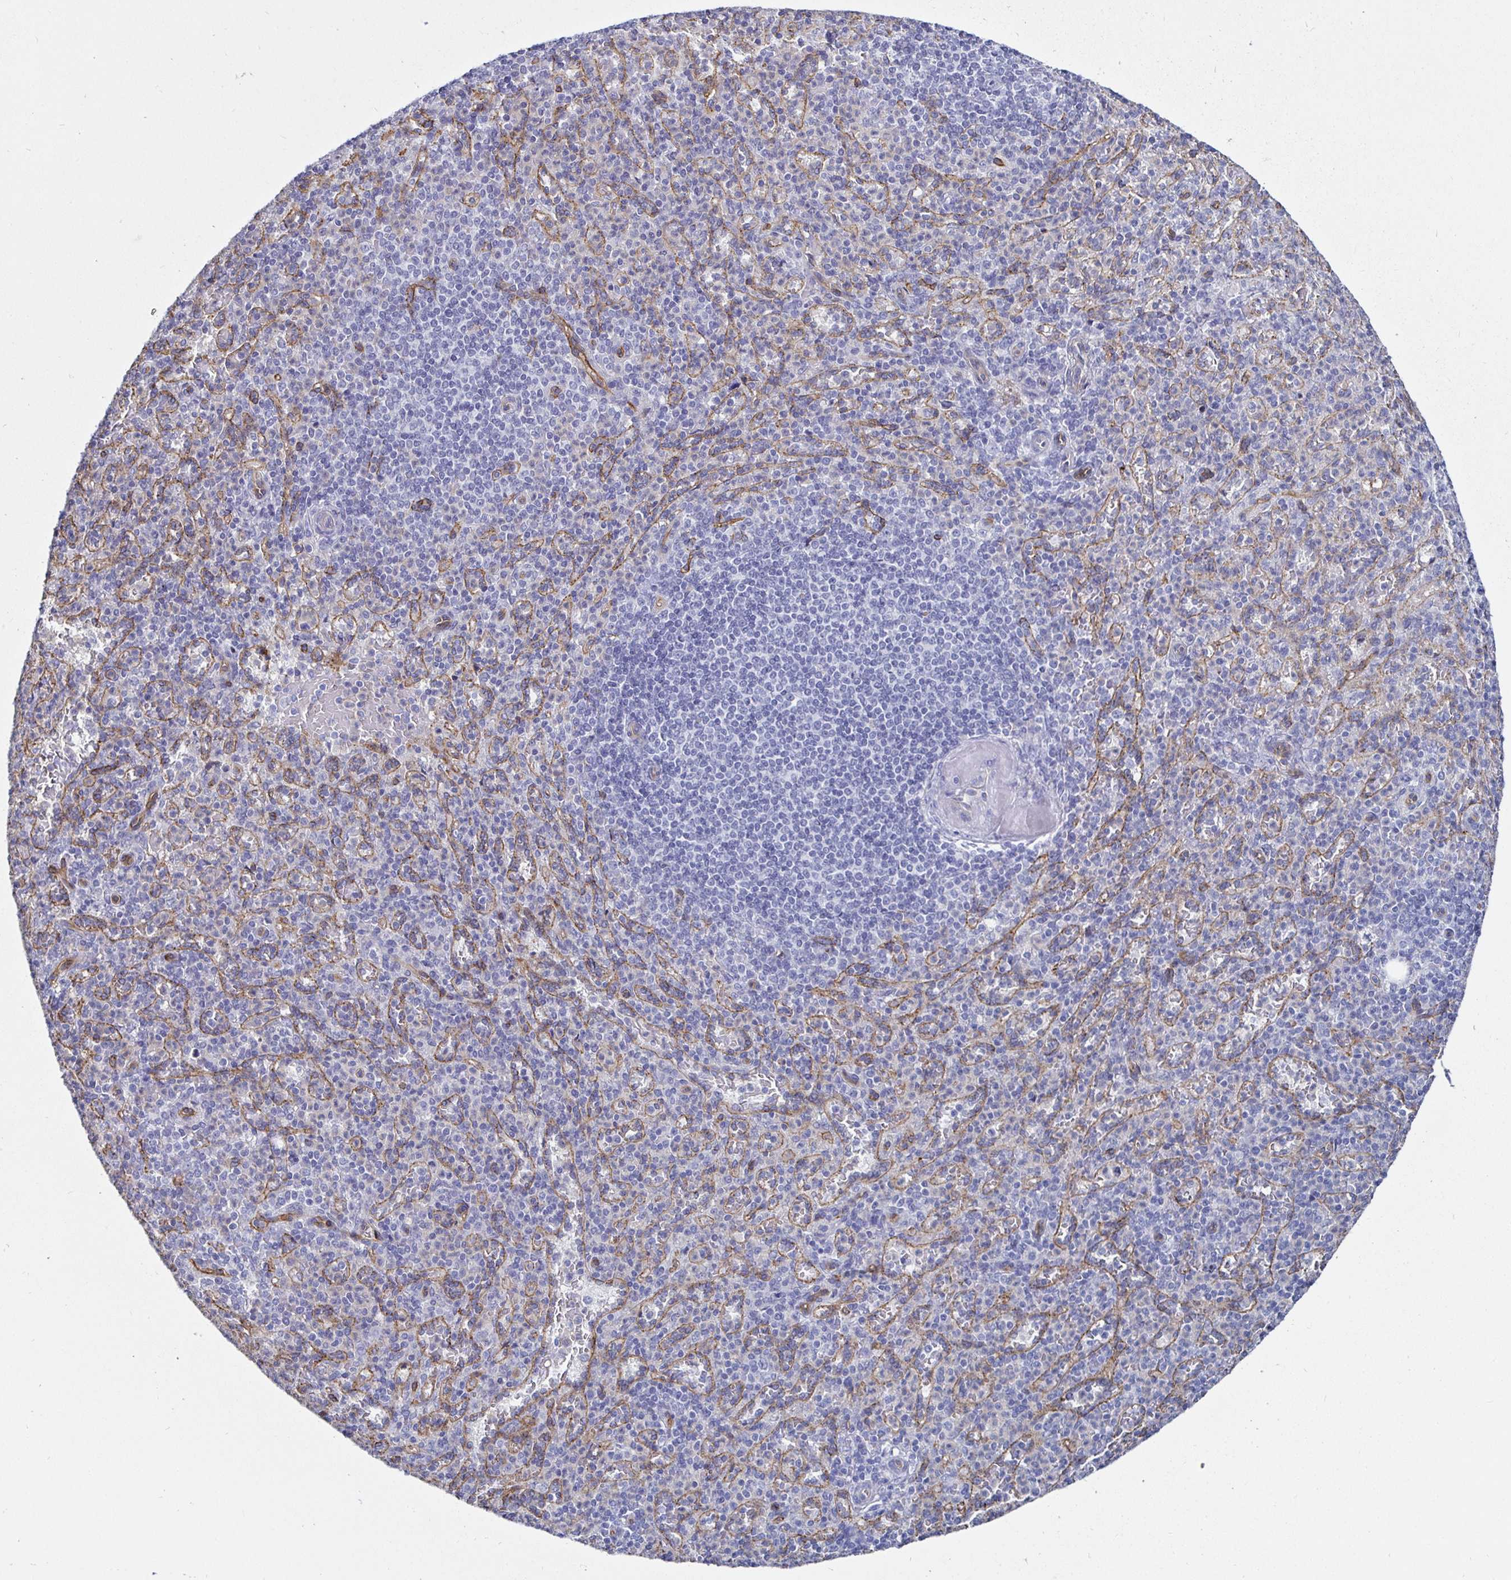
{"staining": {"intensity": "negative", "quantity": "none", "location": "none"}, "tissue": "spleen", "cell_type": "Cells in red pulp", "image_type": "normal", "snomed": [{"axis": "morphology", "description": "Normal tissue, NOS"}, {"axis": "topography", "description": "Spleen"}], "caption": "The histopathology image displays no staining of cells in red pulp in benign spleen.", "gene": "ACSBG2", "patient": {"sex": "female", "age": 74}}